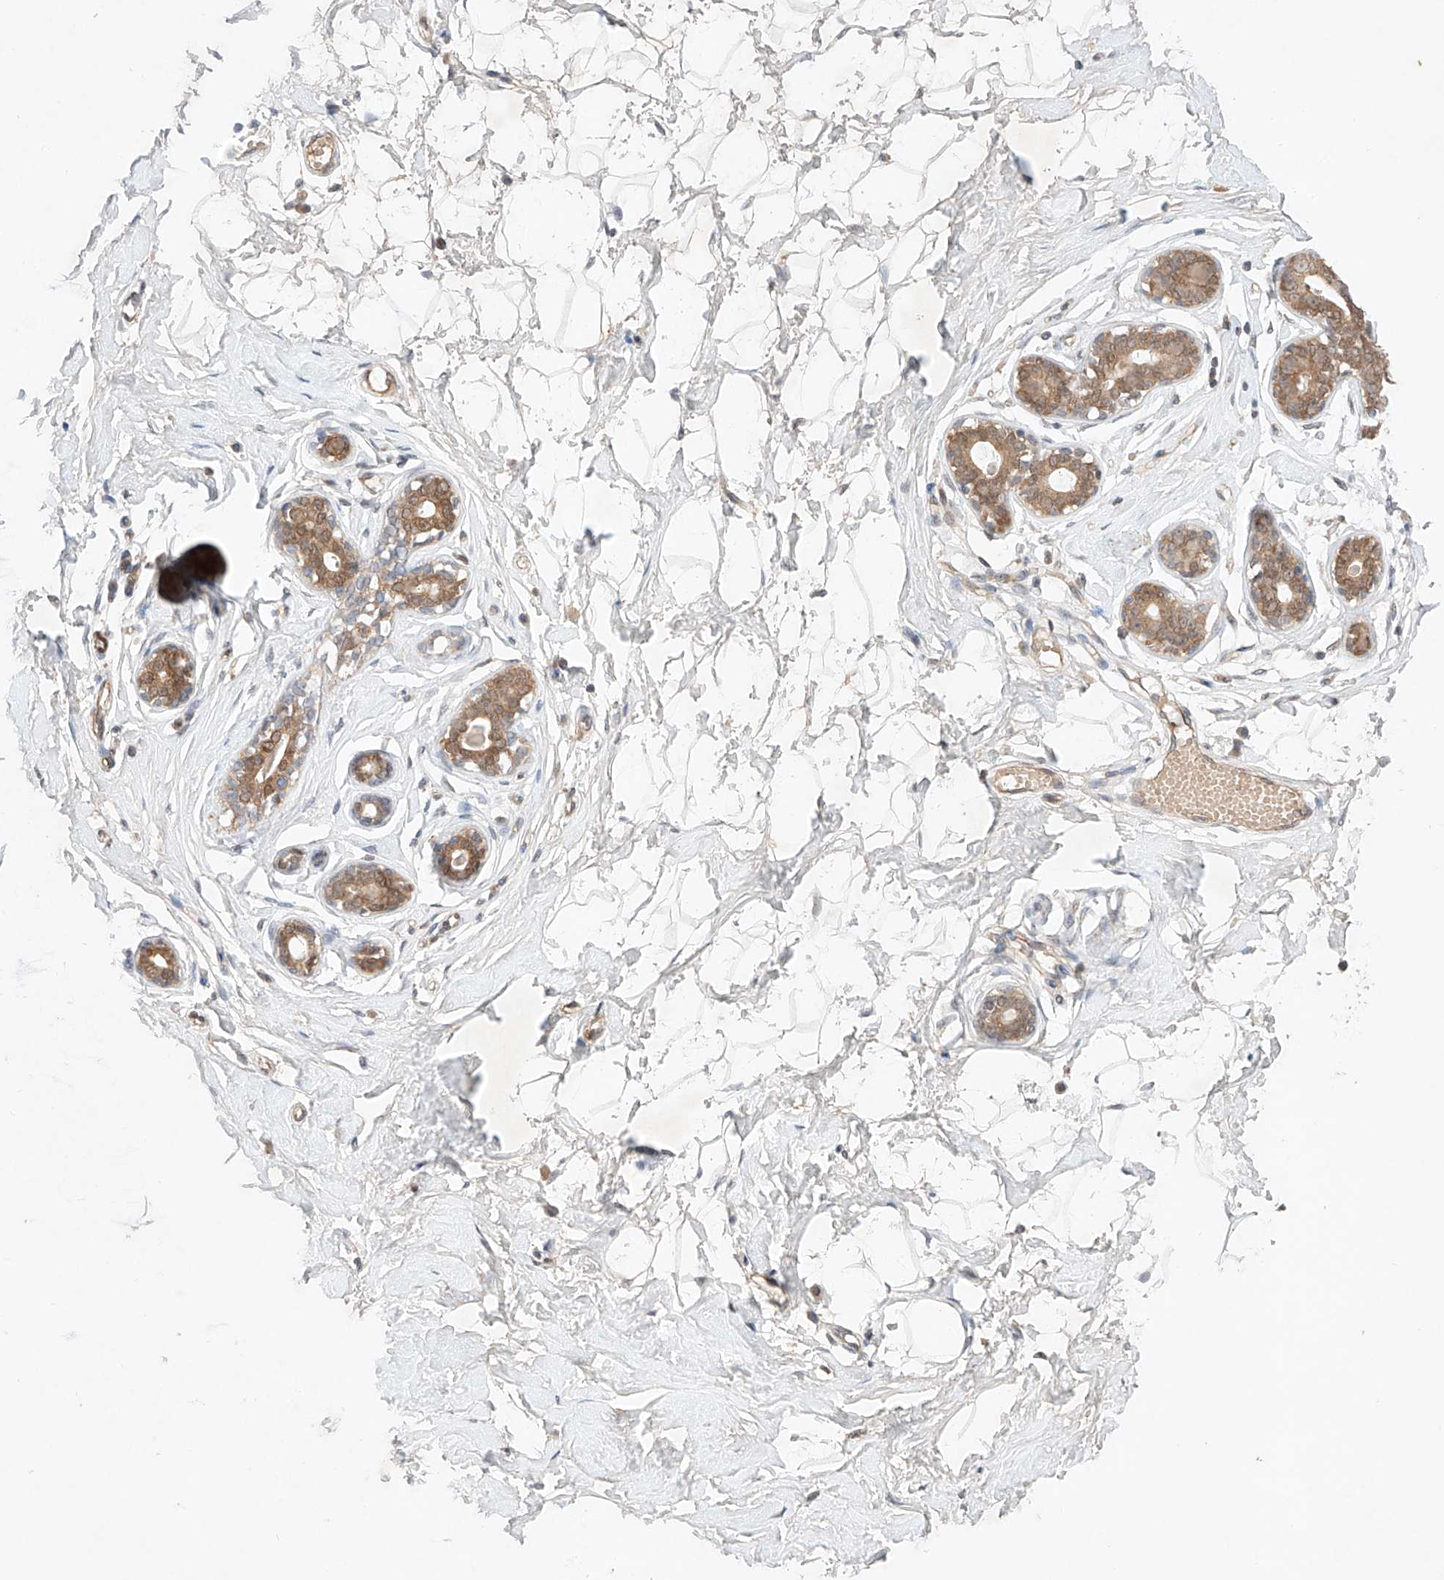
{"staining": {"intensity": "negative", "quantity": "none", "location": "none"}, "tissue": "breast", "cell_type": "Adipocytes", "image_type": "normal", "snomed": [{"axis": "morphology", "description": "Normal tissue, NOS"}, {"axis": "morphology", "description": "Adenoma, NOS"}, {"axis": "topography", "description": "Breast"}], "caption": "DAB (3,3'-diaminobenzidine) immunohistochemical staining of normal breast demonstrates no significant positivity in adipocytes.", "gene": "ZNF124", "patient": {"sex": "female", "age": 23}}